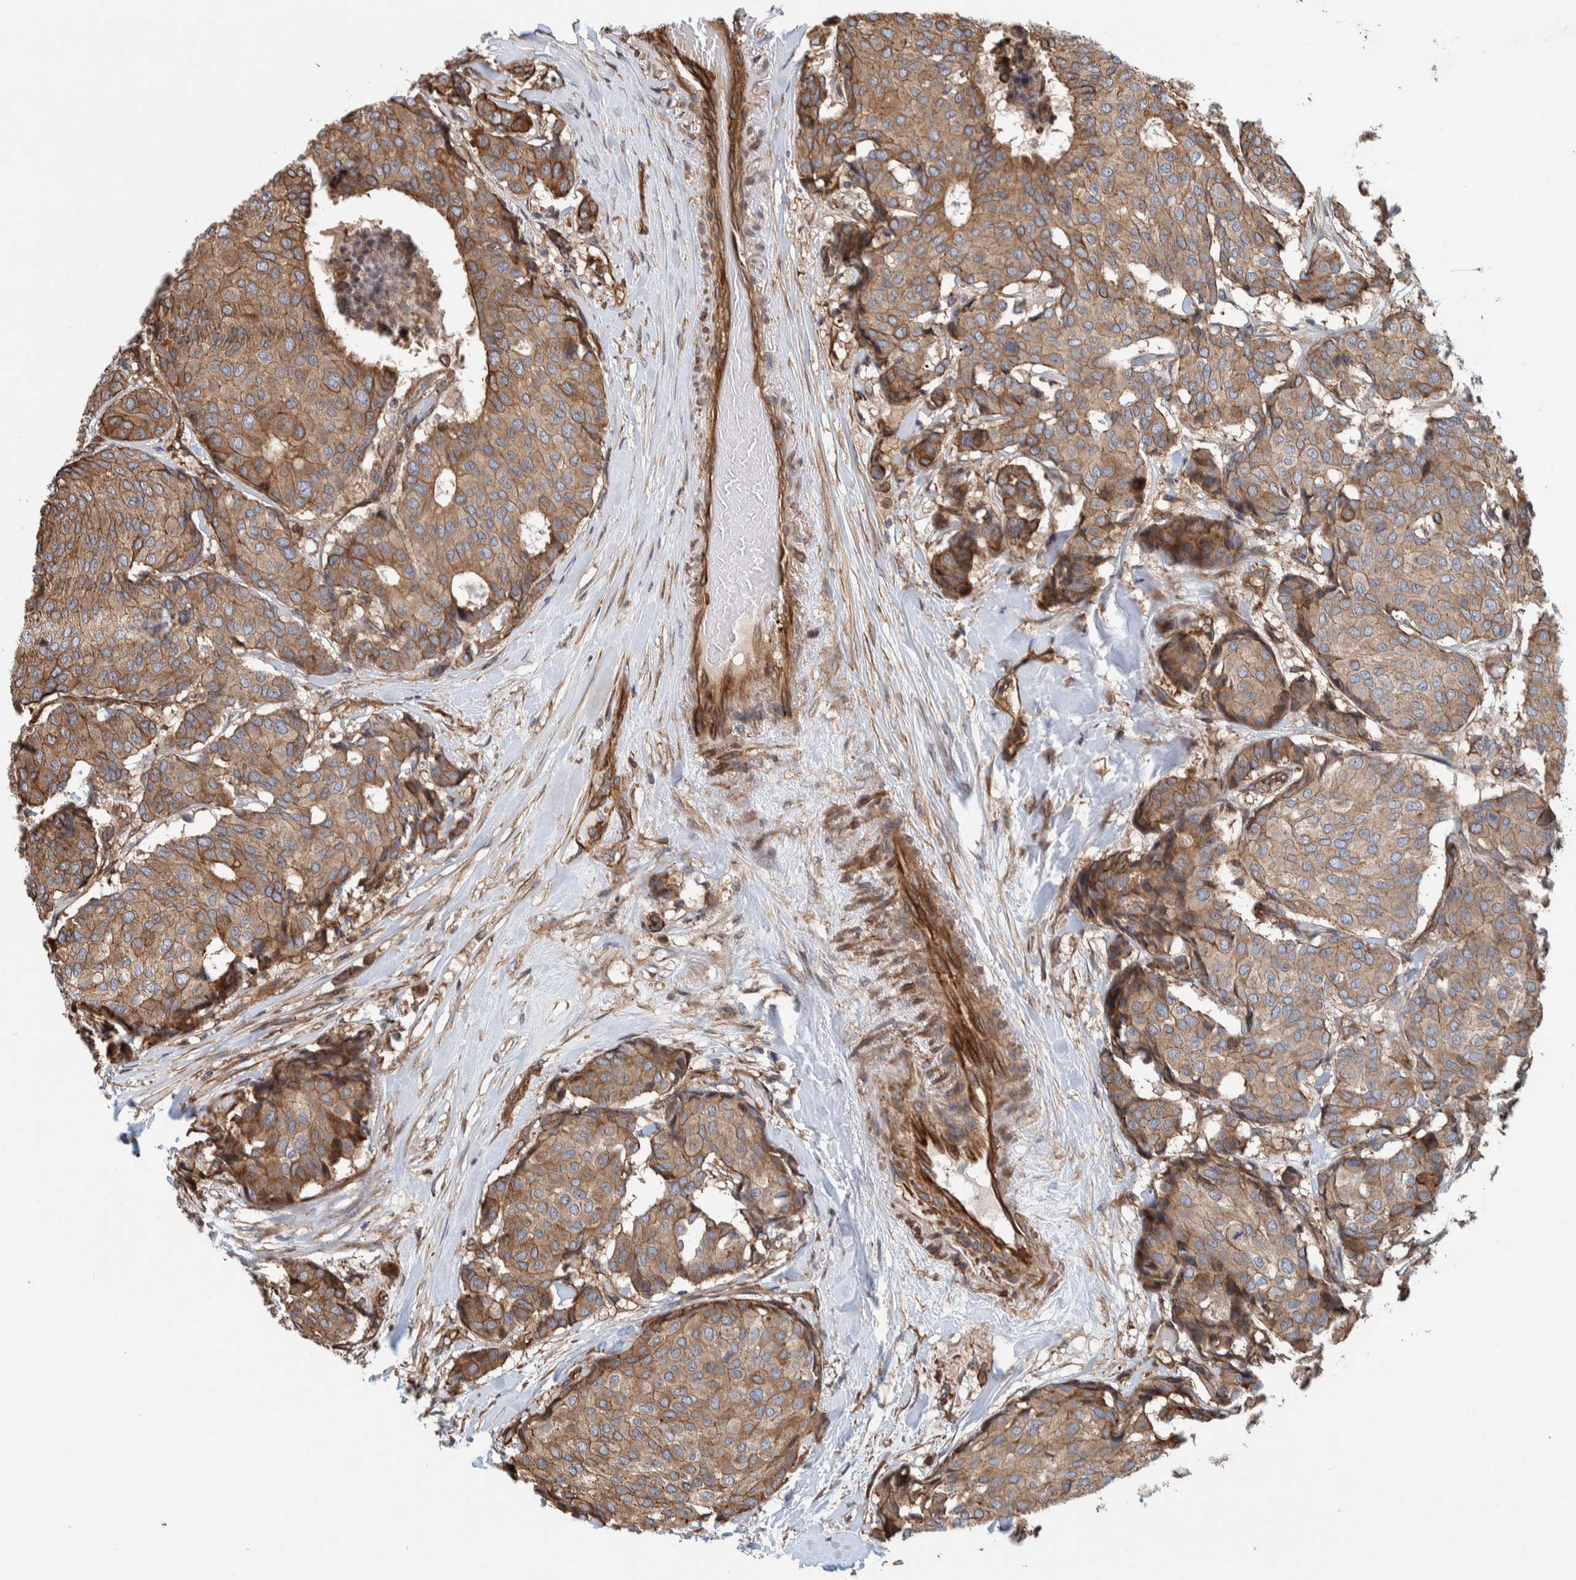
{"staining": {"intensity": "weak", "quantity": ">75%", "location": "cytoplasmic/membranous"}, "tissue": "breast cancer", "cell_type": "Tumor cells", "image_type": "cancer", "snomed": [{"axis": "morphology", "description": "Duct carcinoma"}, {"axis": "topography", "description": "Breast"}], "caption": "Immunohistochemistry histopathology image of human invasive ductal carcinoma (breast) stained for a protein (brown), which exhibits low levels of weak cytoplasmic/membranous staining in about >75% of tumor cells.", "gene": "PKD1L1", "patient": {"sex": "female", "age": 75}}